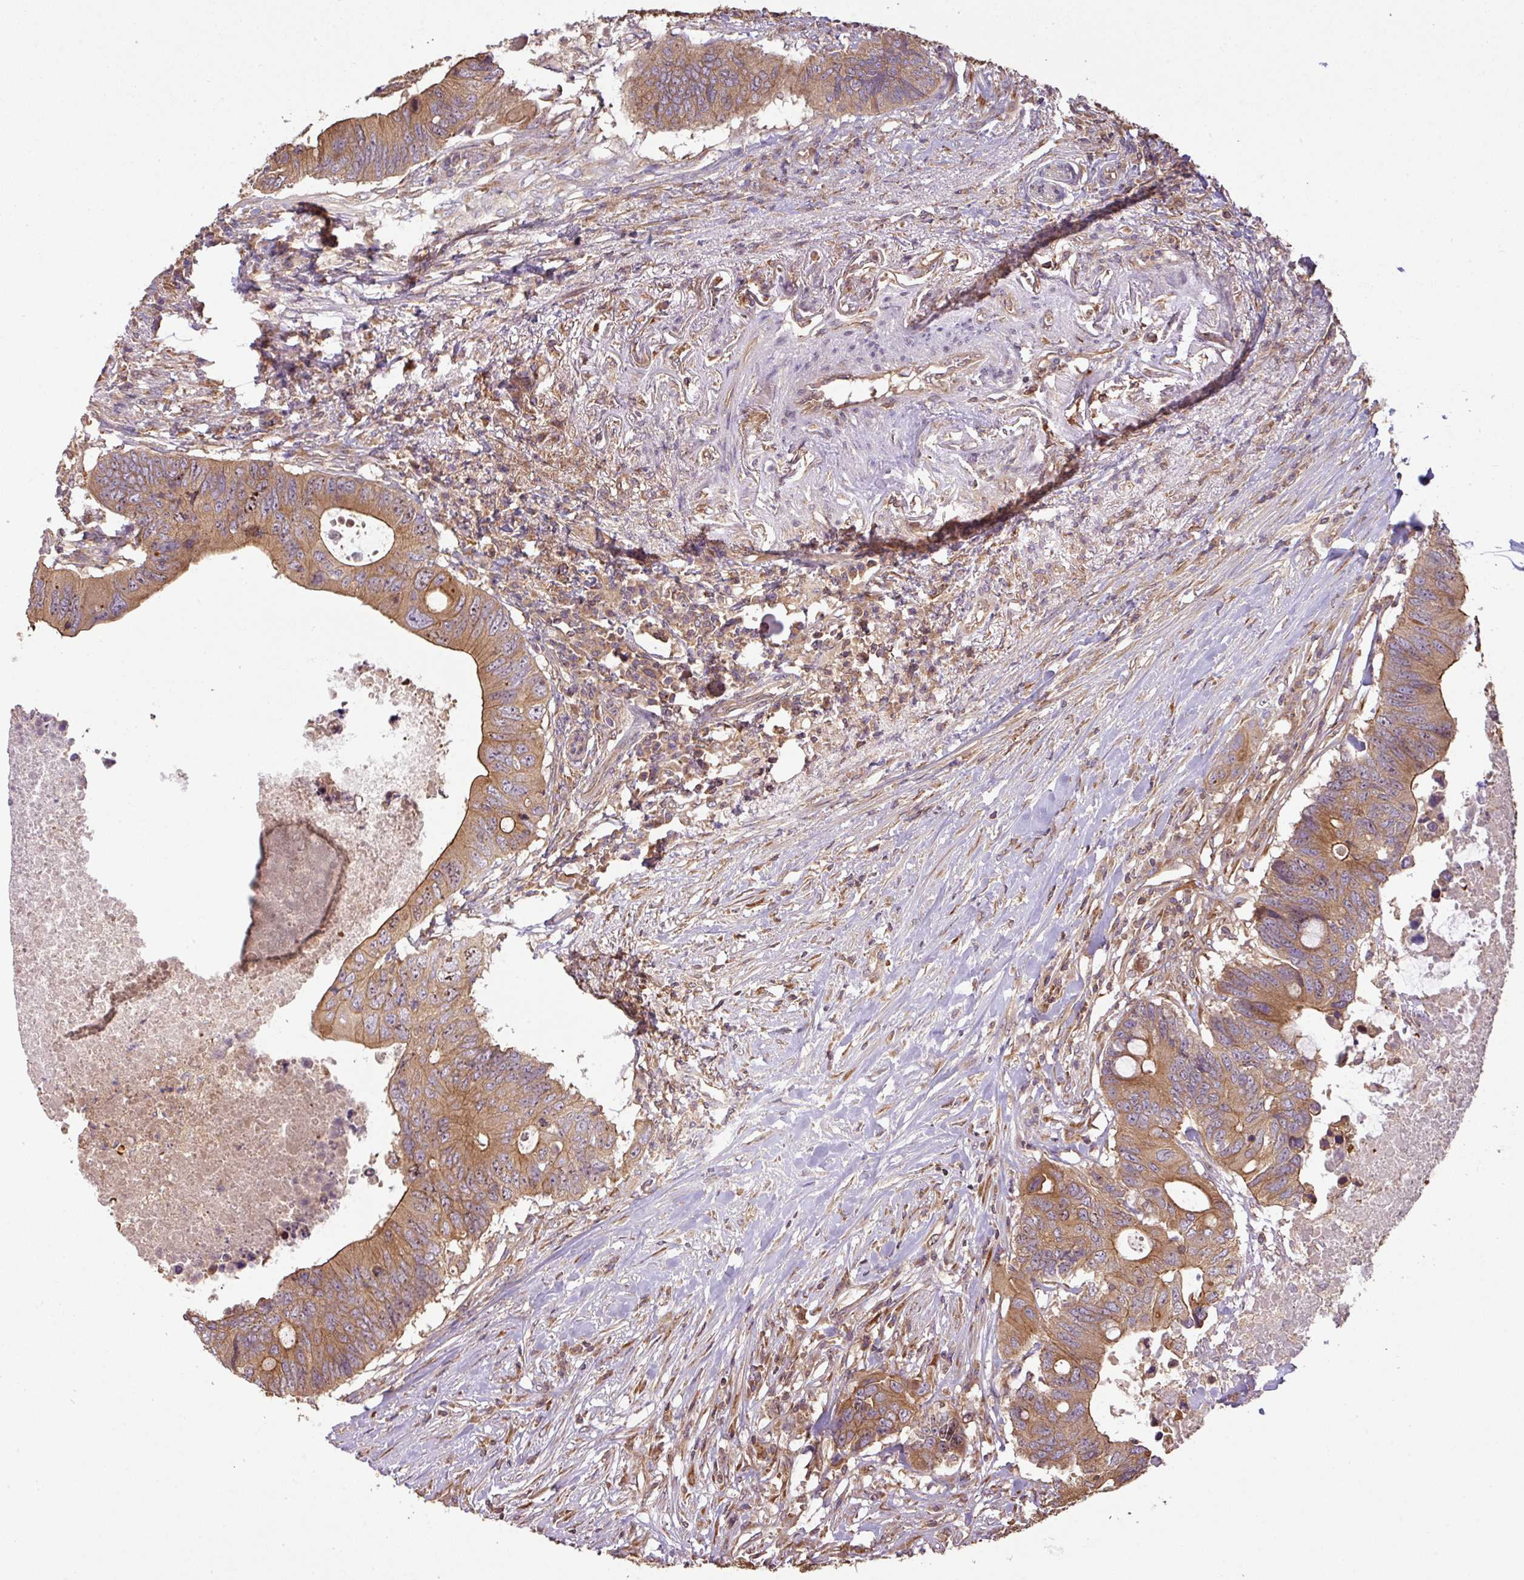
{"staining": {"intensity": "moderate", "quantity": ">75%", "location": "cytoplasmic/membranous,nuclear"}, "tissue": "colorectal cancer", "cell_type": "Tumor cells", "image_type": "cancer", "snomed": [{"axis": "morphology", "description": "Adenocarcinoma, NOS"}, {"axis": "topography", "description": "Colon"}], "caption": "This image exhibits immunohistochemistry (IHC) staining of human colorectal cancer (adenocarcinoma), with medium moderate cytoplasmic/membranous and nuclear positivity in about >75% of tumor cells.", "gene": "VENTX", "patient": {"sex": "male", "age": 71}}